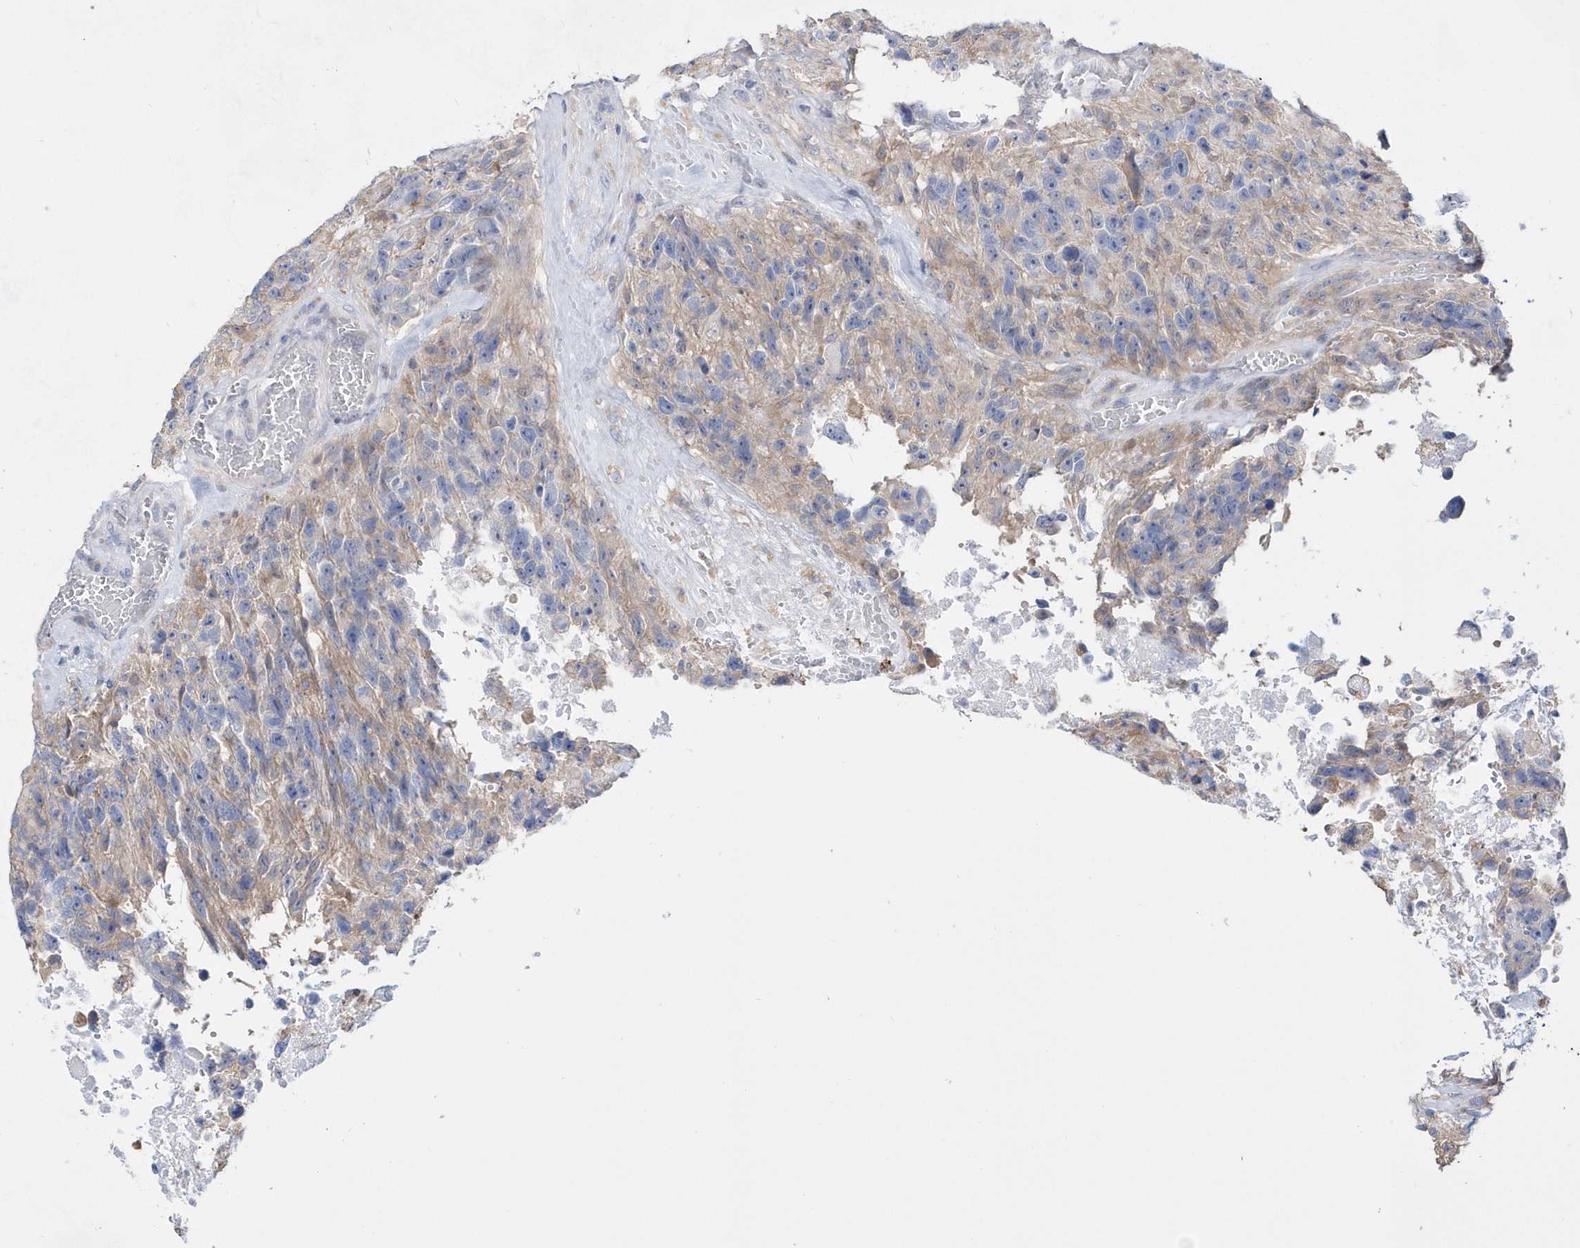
{"staining": {"intensity": "negative", "quantity": "none", "location": "none"}, "tissue": "glioma", "cell_type": "Tumor cells", "image_type": "cancer", "snomed": [{"axis": "morphology", "description": "Glioma, malignant, High grade"}, {"axis": "topography", "description": "Brain"}], "caption": "A micrograph of high-grade glioma (malignant) stained for a protein exhibits no brown staining in tumor cells. Brightfield microscopy of IHC stained with DAB (3,3'-diaminobenzidine) (brown) and hematoxylin (blue), captured at high magnification.", "gene": "BDH2", "patient": {"sex": "male", "age": 69}}